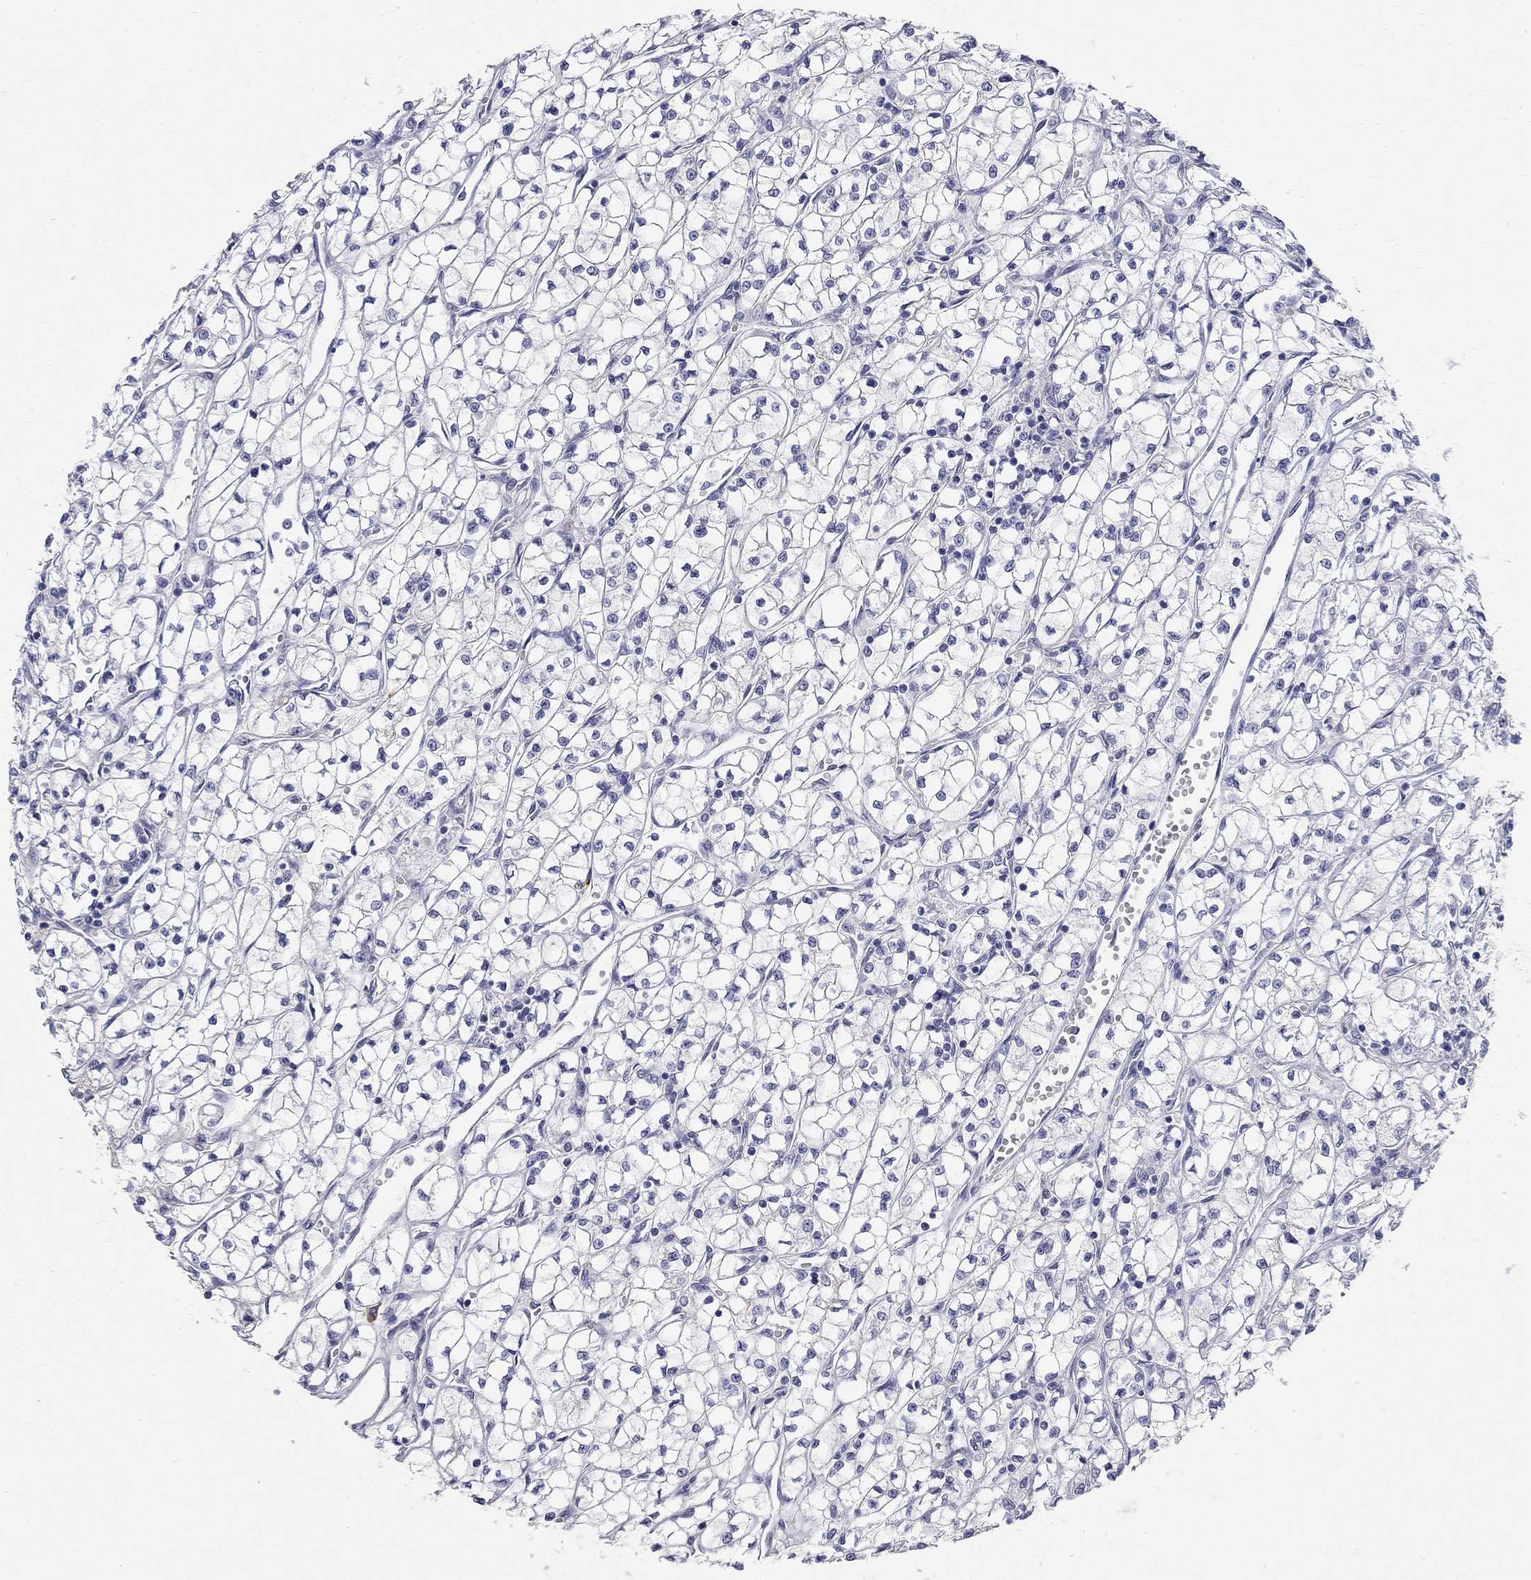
{"staining": {"intensity": "negative", "quantity": "none", "location": "none"}, "tissue": "renal cancer", "cell_type": "Tumor cells", "image_type": "cancer", "snomed": [{"axis": "morphology", "description": "Adenocarcinoma, NOS"}, {"axis": "topography", "description": "Kidney"}], "caption": "This is a histopathology image of IHC staining of renal cancer, which shows no expression in tumor cells. (IHC, brightfield microscopy, high magnification).", "gene": "PHOX2B", "patient": {"sex": "female", "age": 64}}